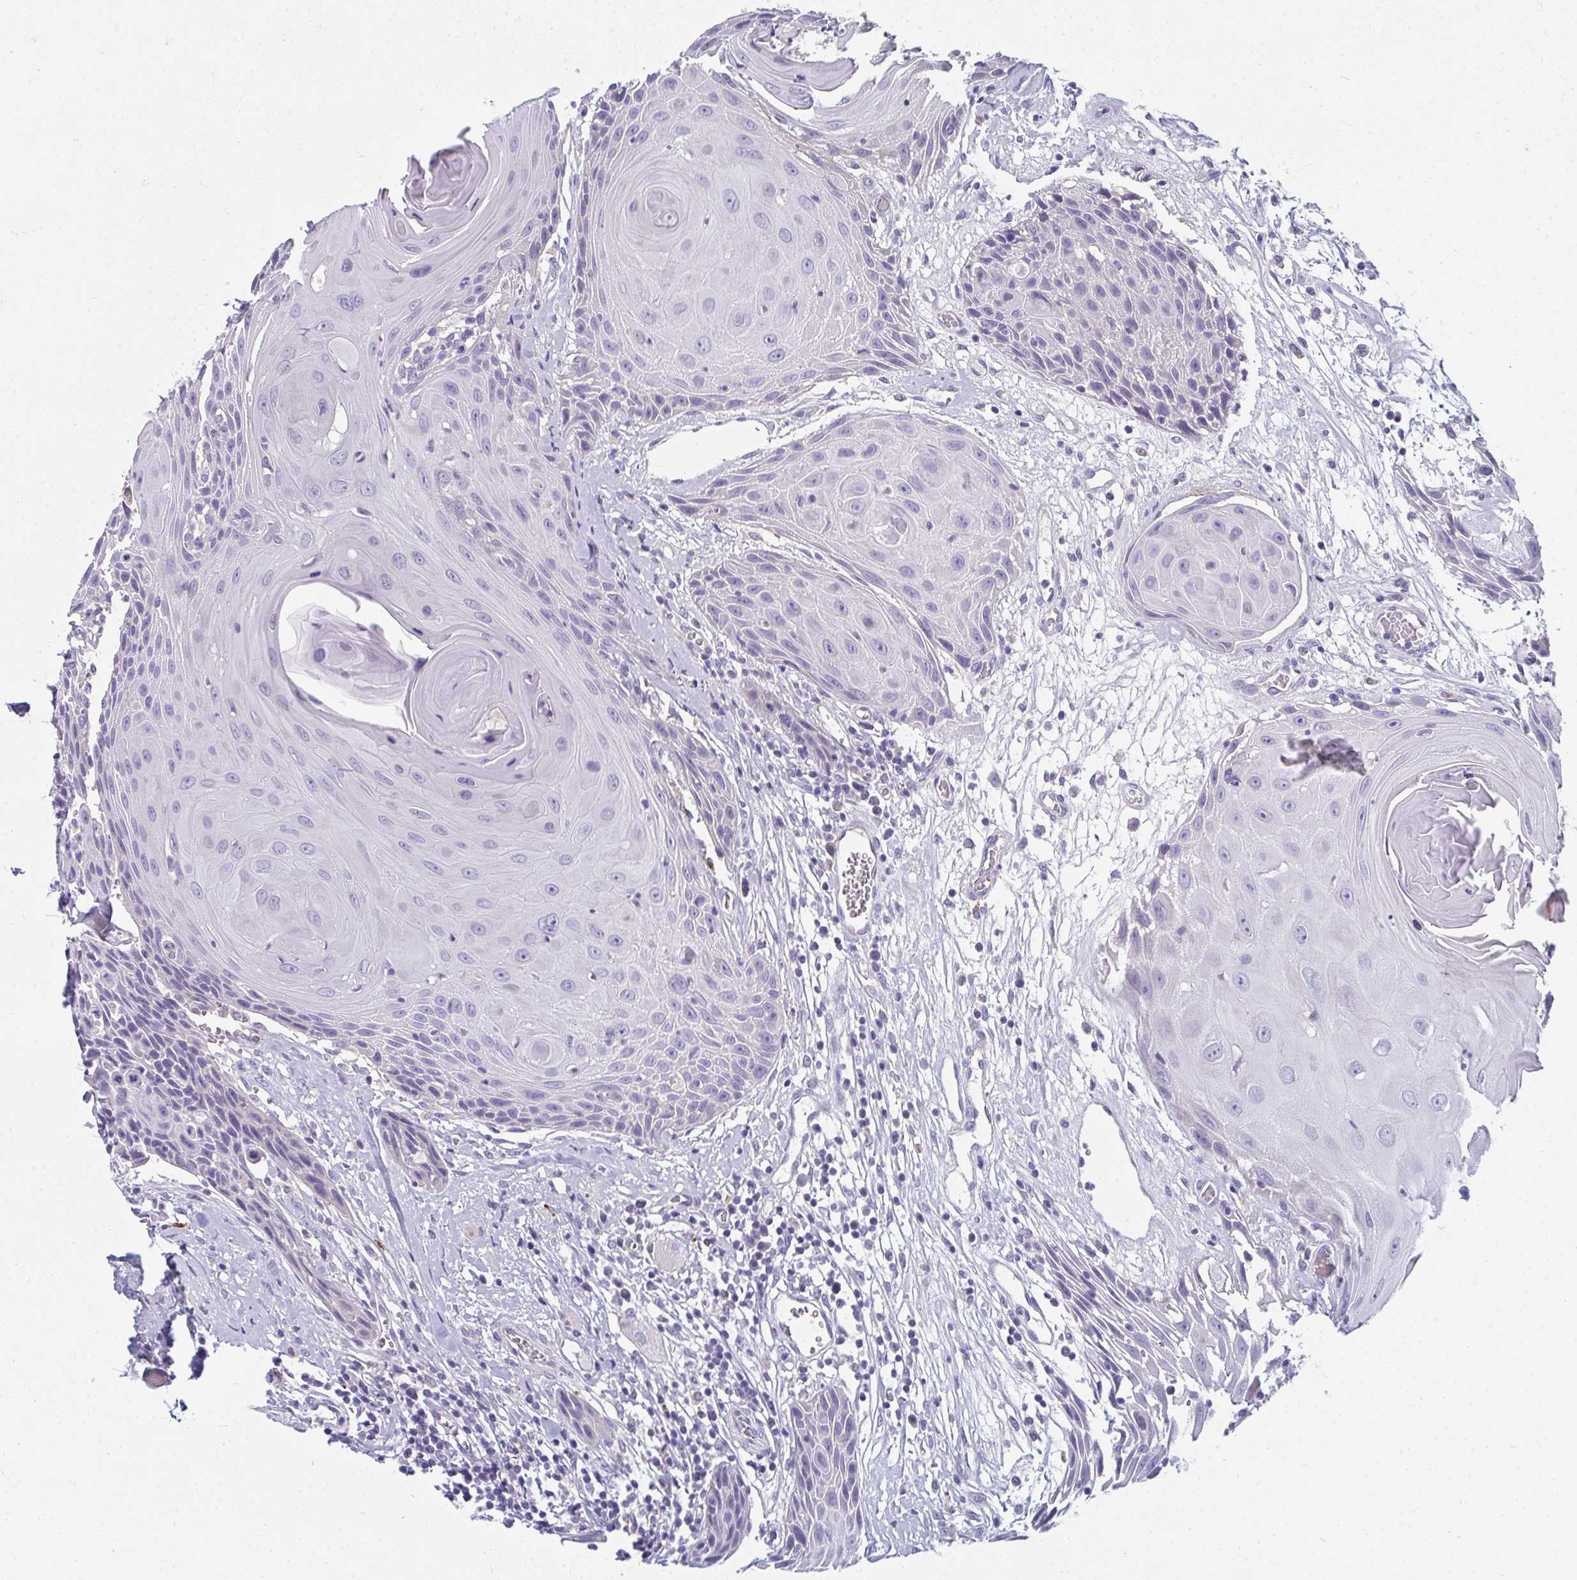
{"staining": {"intensity": "negative", "quantity": "none", "location": "none"}, "tissue": "head and neck cancer", "cell_type": "Tumor cells", "image_type": "cancer", "snomed": [{"axis": "morphology", "description": "Squamous cell carcinoma, NOS"}, {"axis": "topography", "description": "Oral tissue"}, {"axis": "topography", "description": "Head-Neck"}], "caption": "This is an immunohistochemistry image of head and neck cancer. There is no positivity in tumor cells.", "gene": "EIF1AD", "patient": {"sex": "male", "age": 49}}